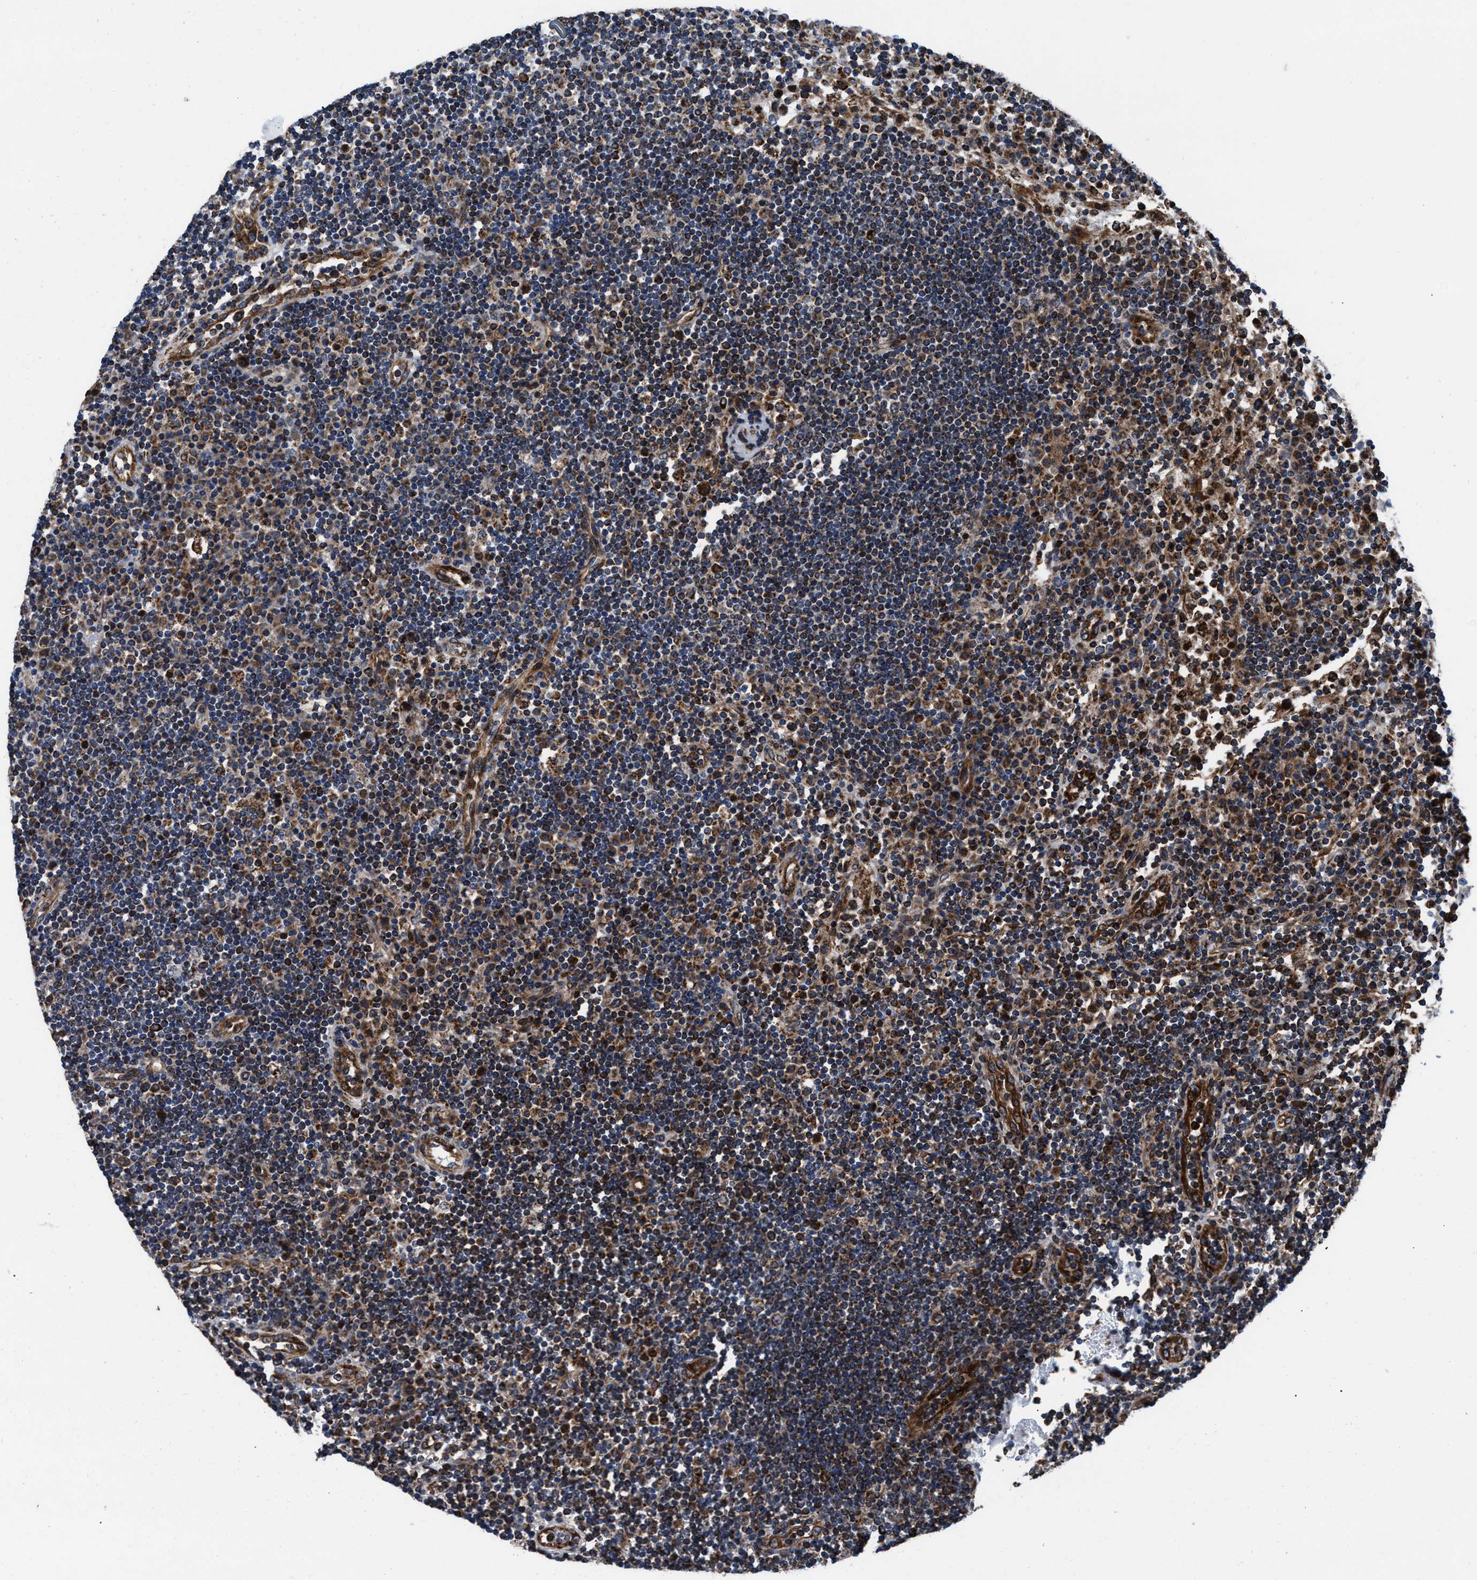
{"staining": {"intensity": "moderate", "quantity": "25%-75%", "location": "cytoplasmic/membranous"}, "tissue": "lymph node", "cell_type": "Germinal center cells", "image_type": "normal", "snomed": [{"axis": "morphology", "description": "Normal tissue, NOS"}, {"axis": "topography", "description": "Lymph node"}], "caption": "Protein expression analysis of unremarkable lymph node displays moderate cytoplasmic/membranous positivity in approximately 25%-75% of germinal center cells. (Stains: DAB (3,3'-diaminobenzidine) in brown, nuclei in blue, Microscopy: brightfield microscopy at high magnification).", "gene": "PRR15L", "patient": {"sex": "female", "age": 53}}